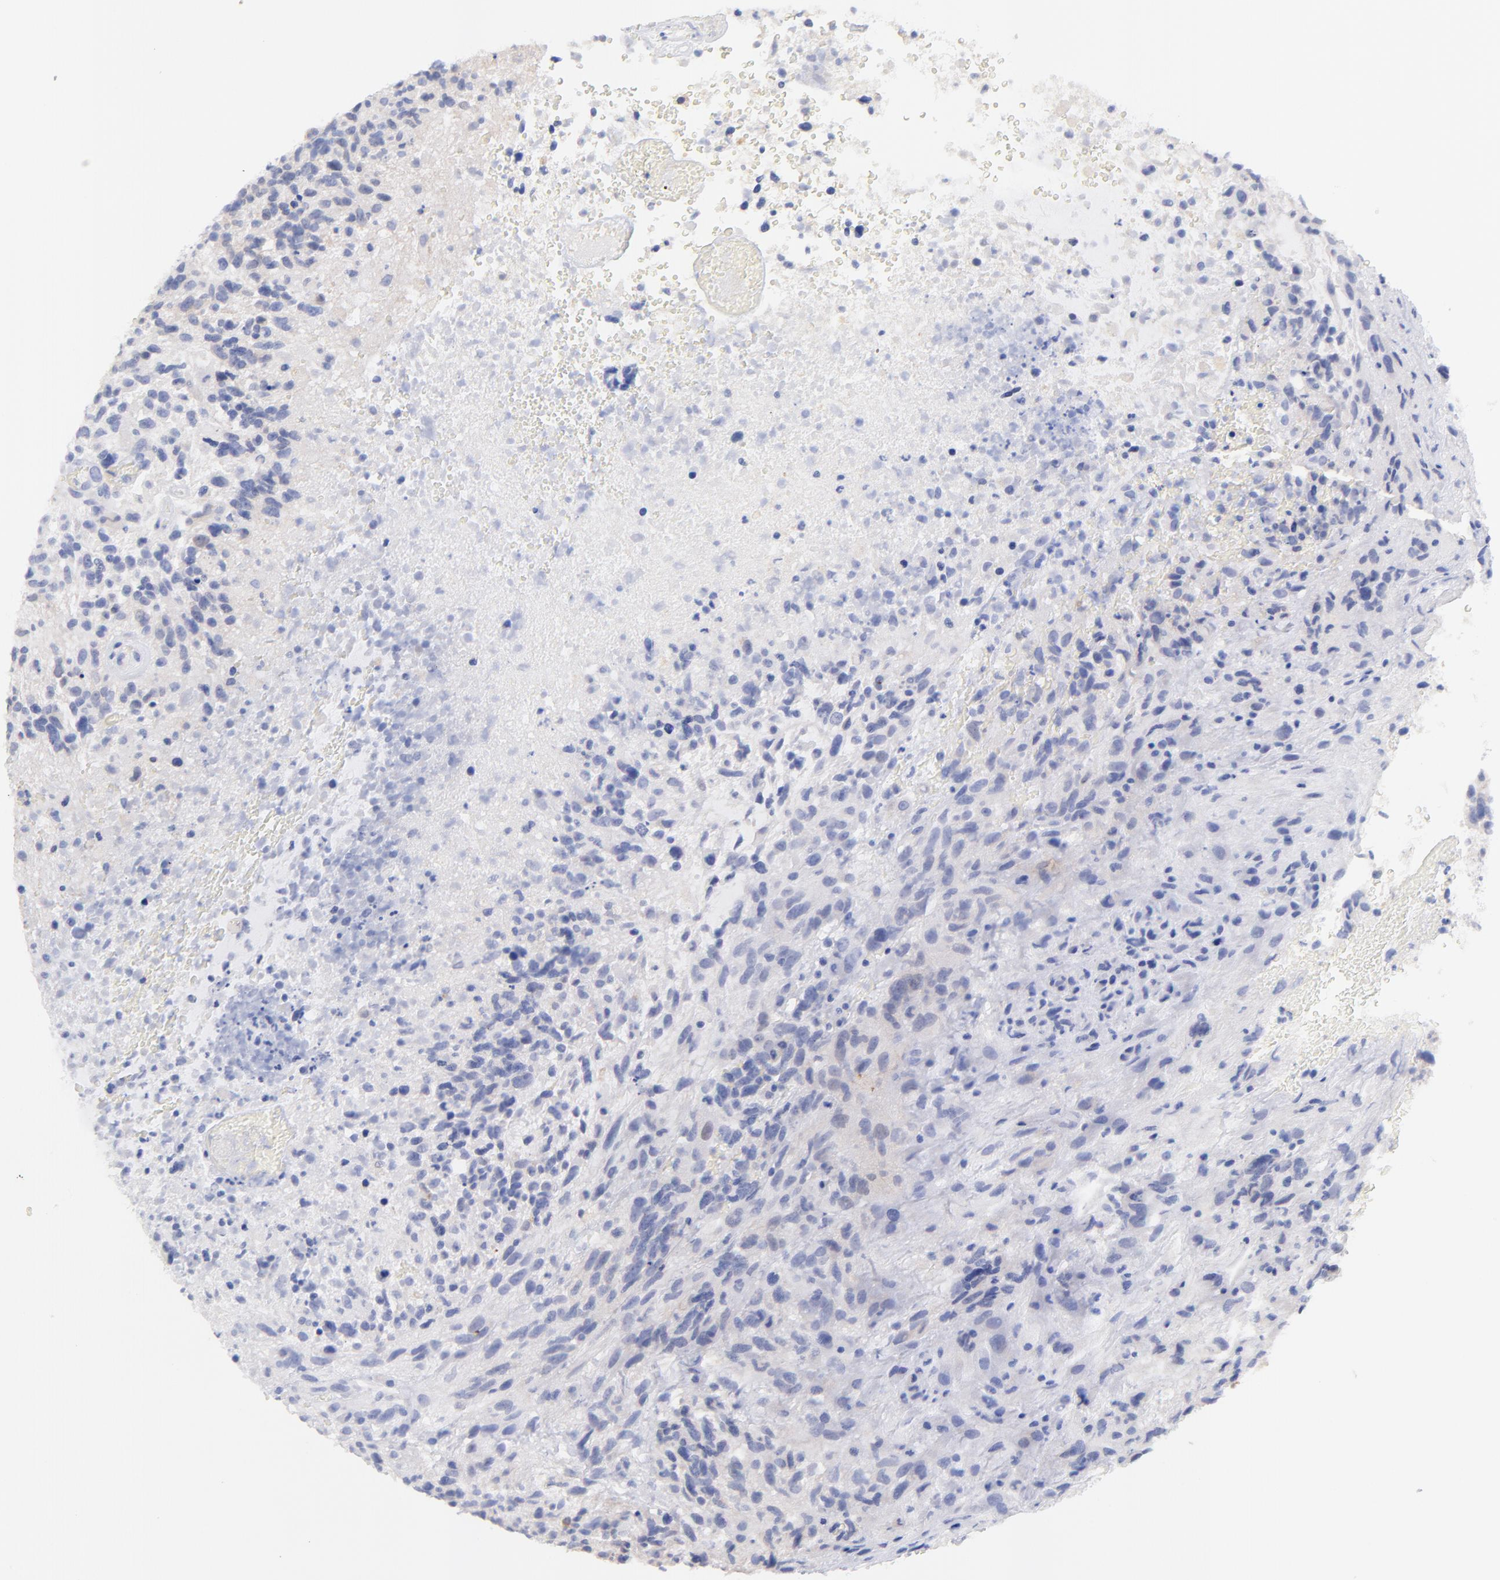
{"staining": {"intensity": "negative", "quantity": "none", "location": "none"}, "tissue": "glioma", "cell_type": "Tumor cells", "image_type": "cancer", "snomed": [{"axis": "morphology", "description": "Glioma, malignant, High grade"}, {"axis": "topography", "description": "Brain"}], "caption": "IHC histopathology image of human malignant glioma (high-grade) stained for a protein (brown), which demonstrates no positivity in tumor cells.", "gene": "CFAP57", "patient": {"sex": "male", "age": 72}}